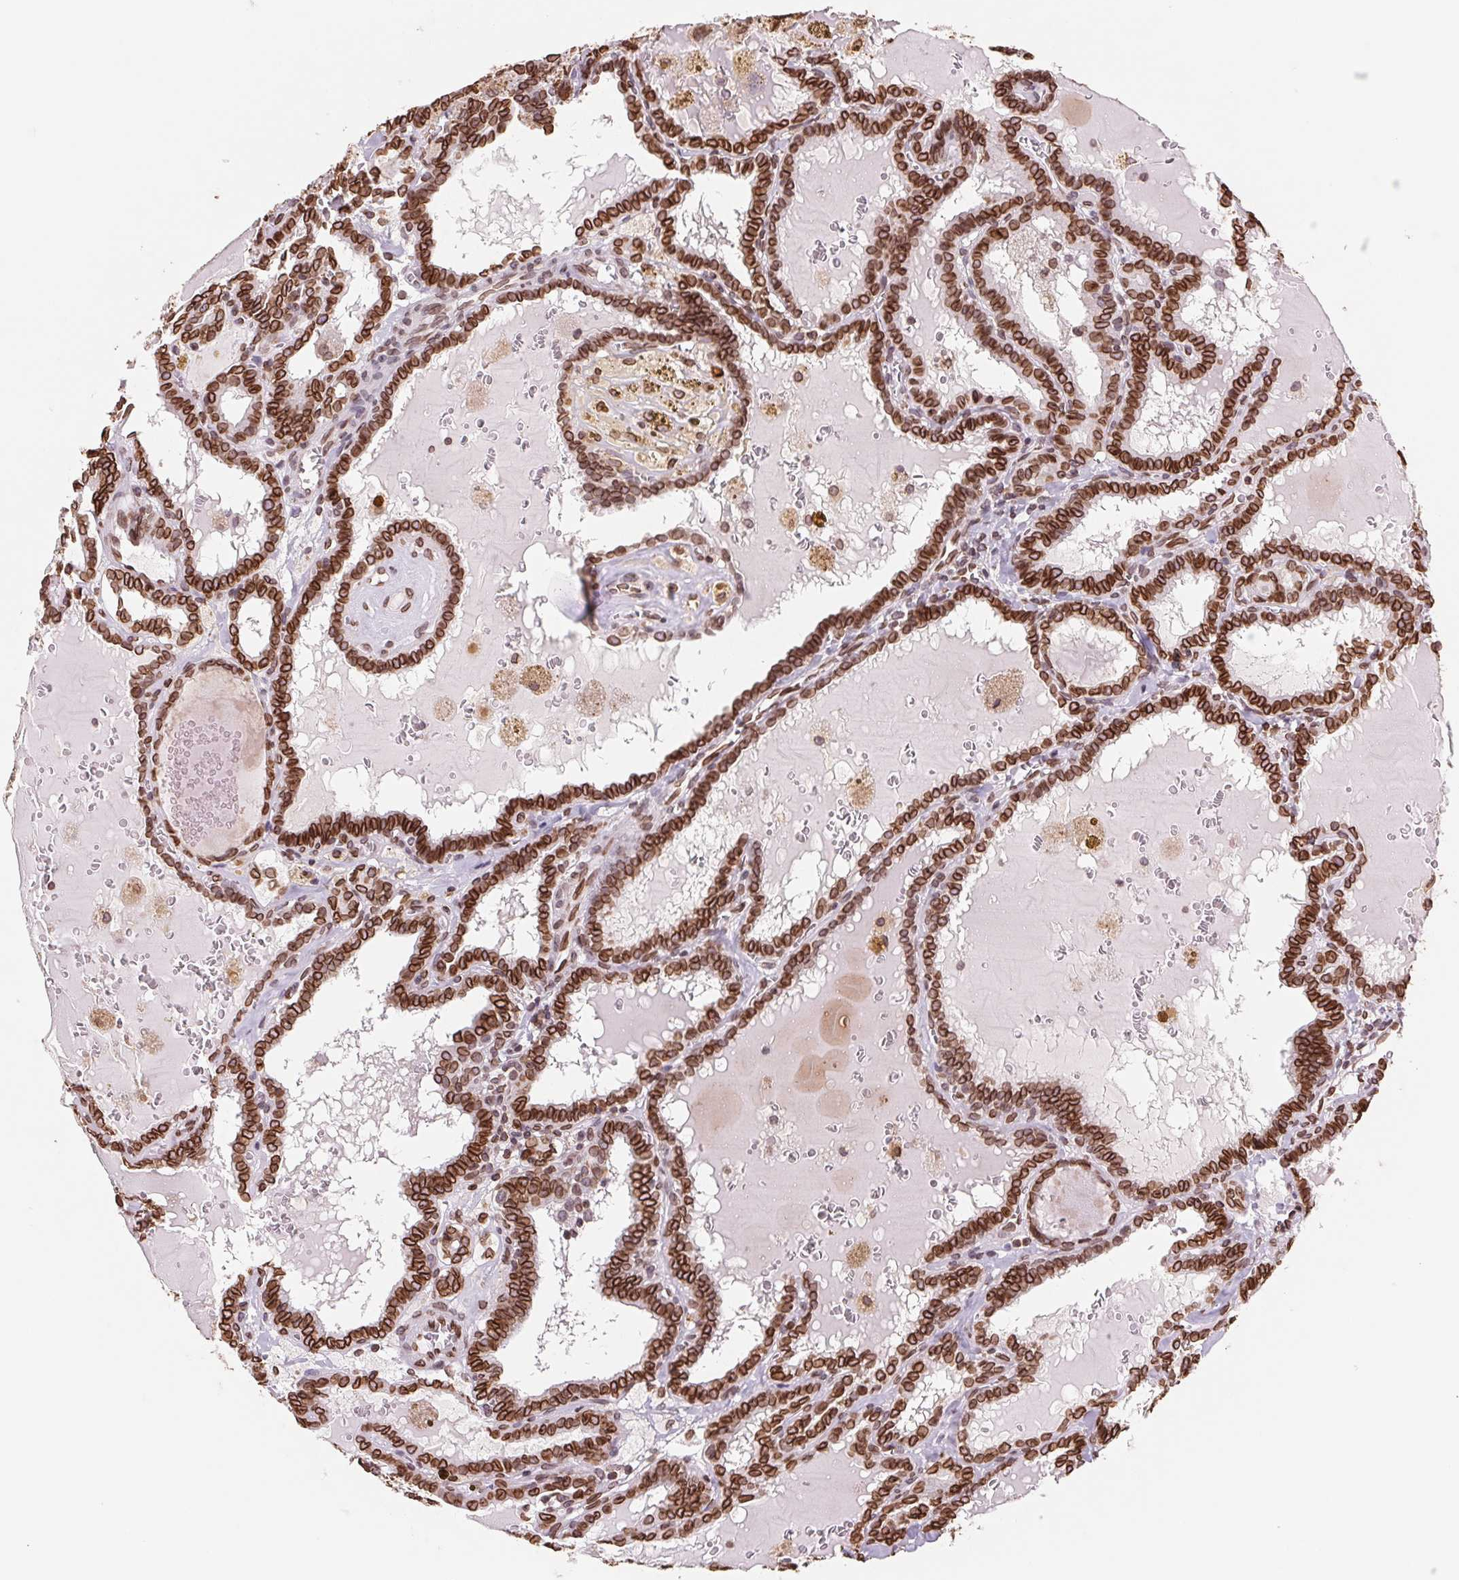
{"staining": {"intensity": "strong", "quantity": ">75%", "location": "cytoplasmic/membranous,nuclear"}, "tissue": "thyroid cancer", "cell_type": "Tumor cells", "image_type": "cancer", "snomed": [{"axis": "morphology", "description": "Papillary adenocarcinoma, NOS"}, {"axis": "topography", "description": "Thyroid gland"}], "caption": "Protein staining by immunohistochemistry reveals strong cytoplasmic/membranous and nuclear expression in about >75% of tumor cells in thyroid cancer.", "gene": "LMNB2", "patient": {"sex": "female", "age": 39}}